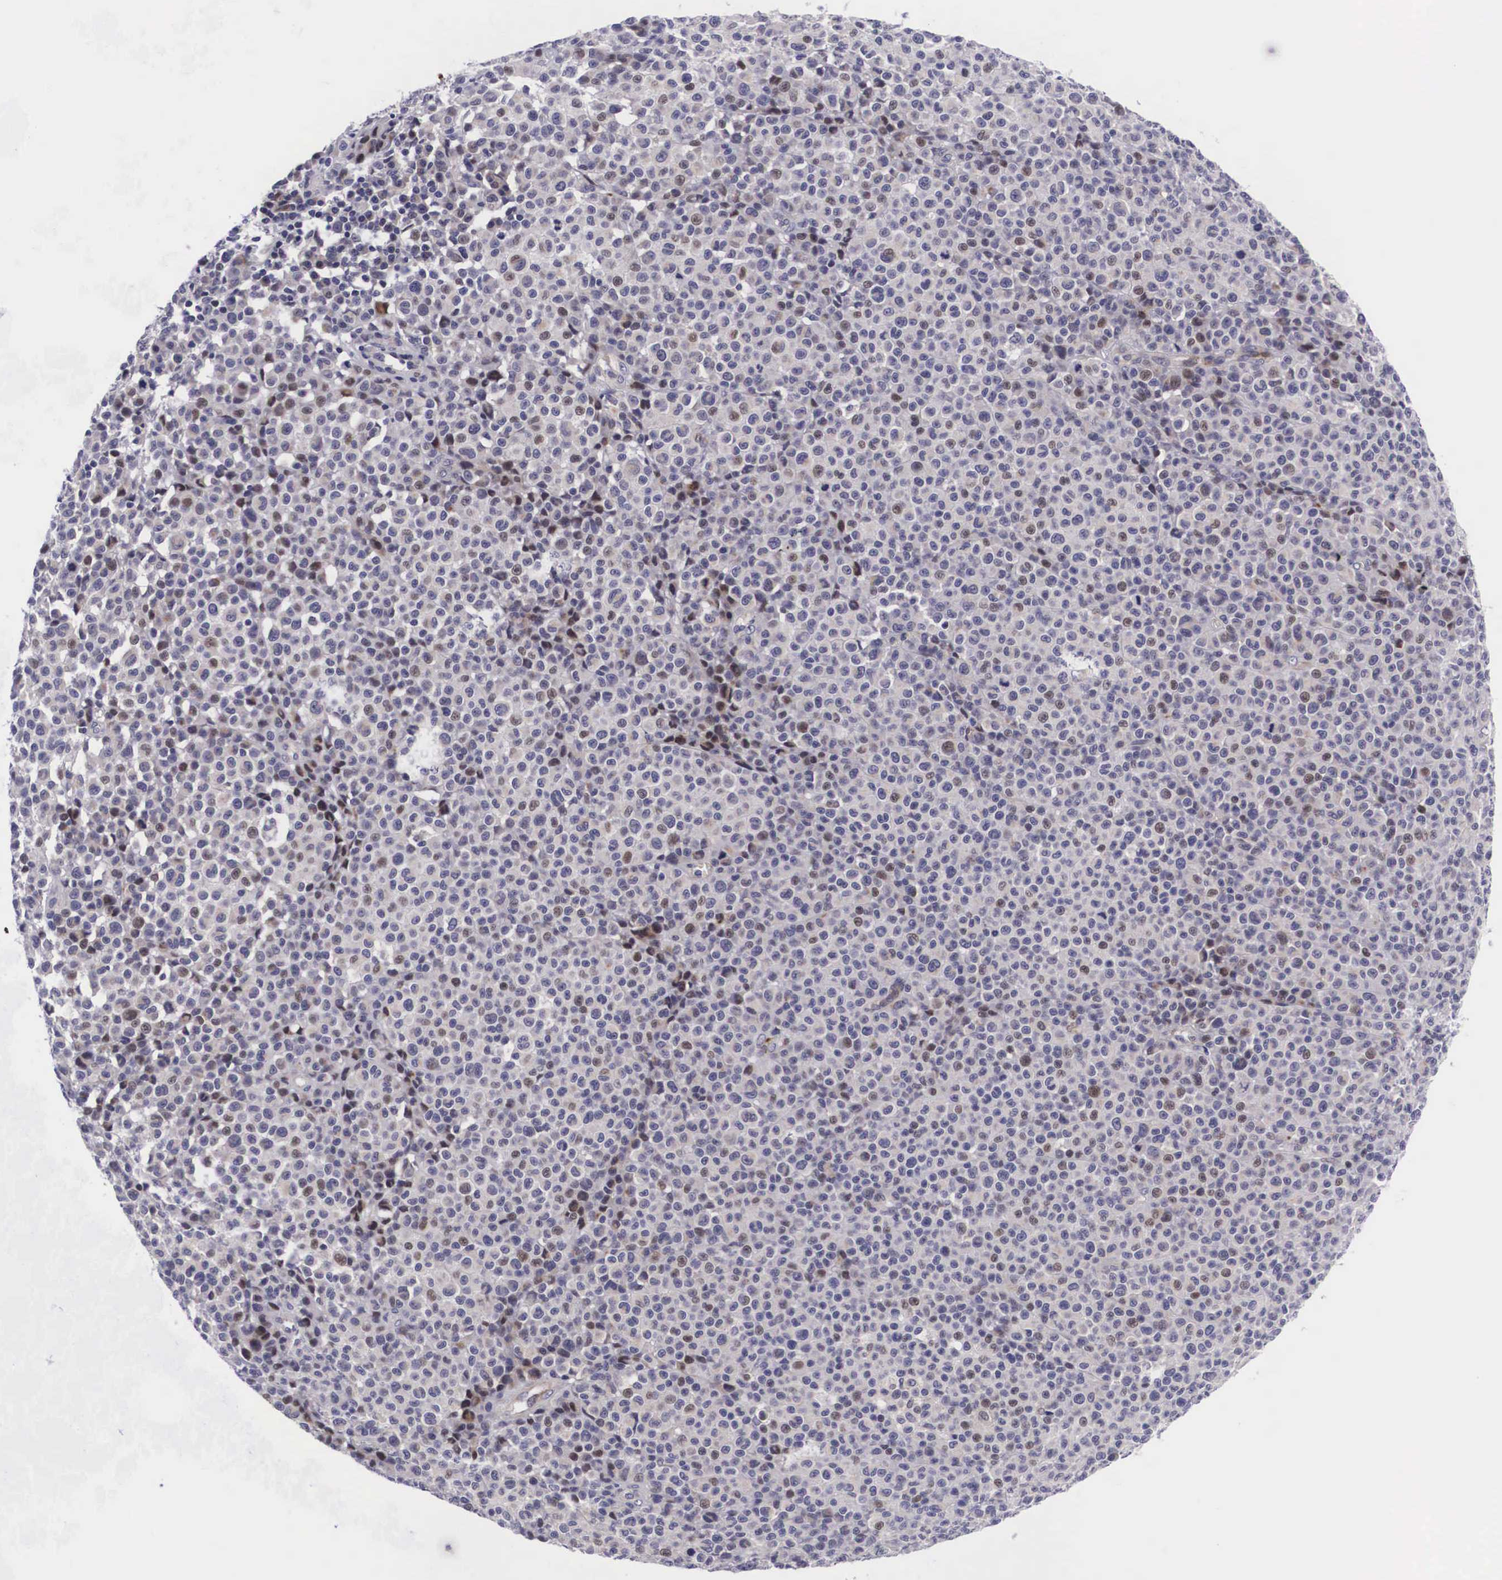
{"staining": {"intensity": "weak", "quantity": "25%-75%", "location": "cytoplasmic/membranous,nuclear"}, "tissue": "melanoma", "cell_type": "Tumor cells", "image_type": "cancer", "snomed": [{"axis": "morphology", "description": "Malignant melanoma, Metastatic site"}, {"axis": "topography", "description": "Skin"}], "caption": "Protein expression analysis of human malignant melanoma (metastatic site) reveals weak cytoplasmic/membranous and nuclear expression in approximately 25%-75% of tumor cells. (Stains: DAB (3,3'-diaminobenzidine) in brown, nuclei in blue, Microscopy: brightfield microscopy at high magnification).", "gene": "EMID1", "patient": {"sex": "male", "age": 32}}